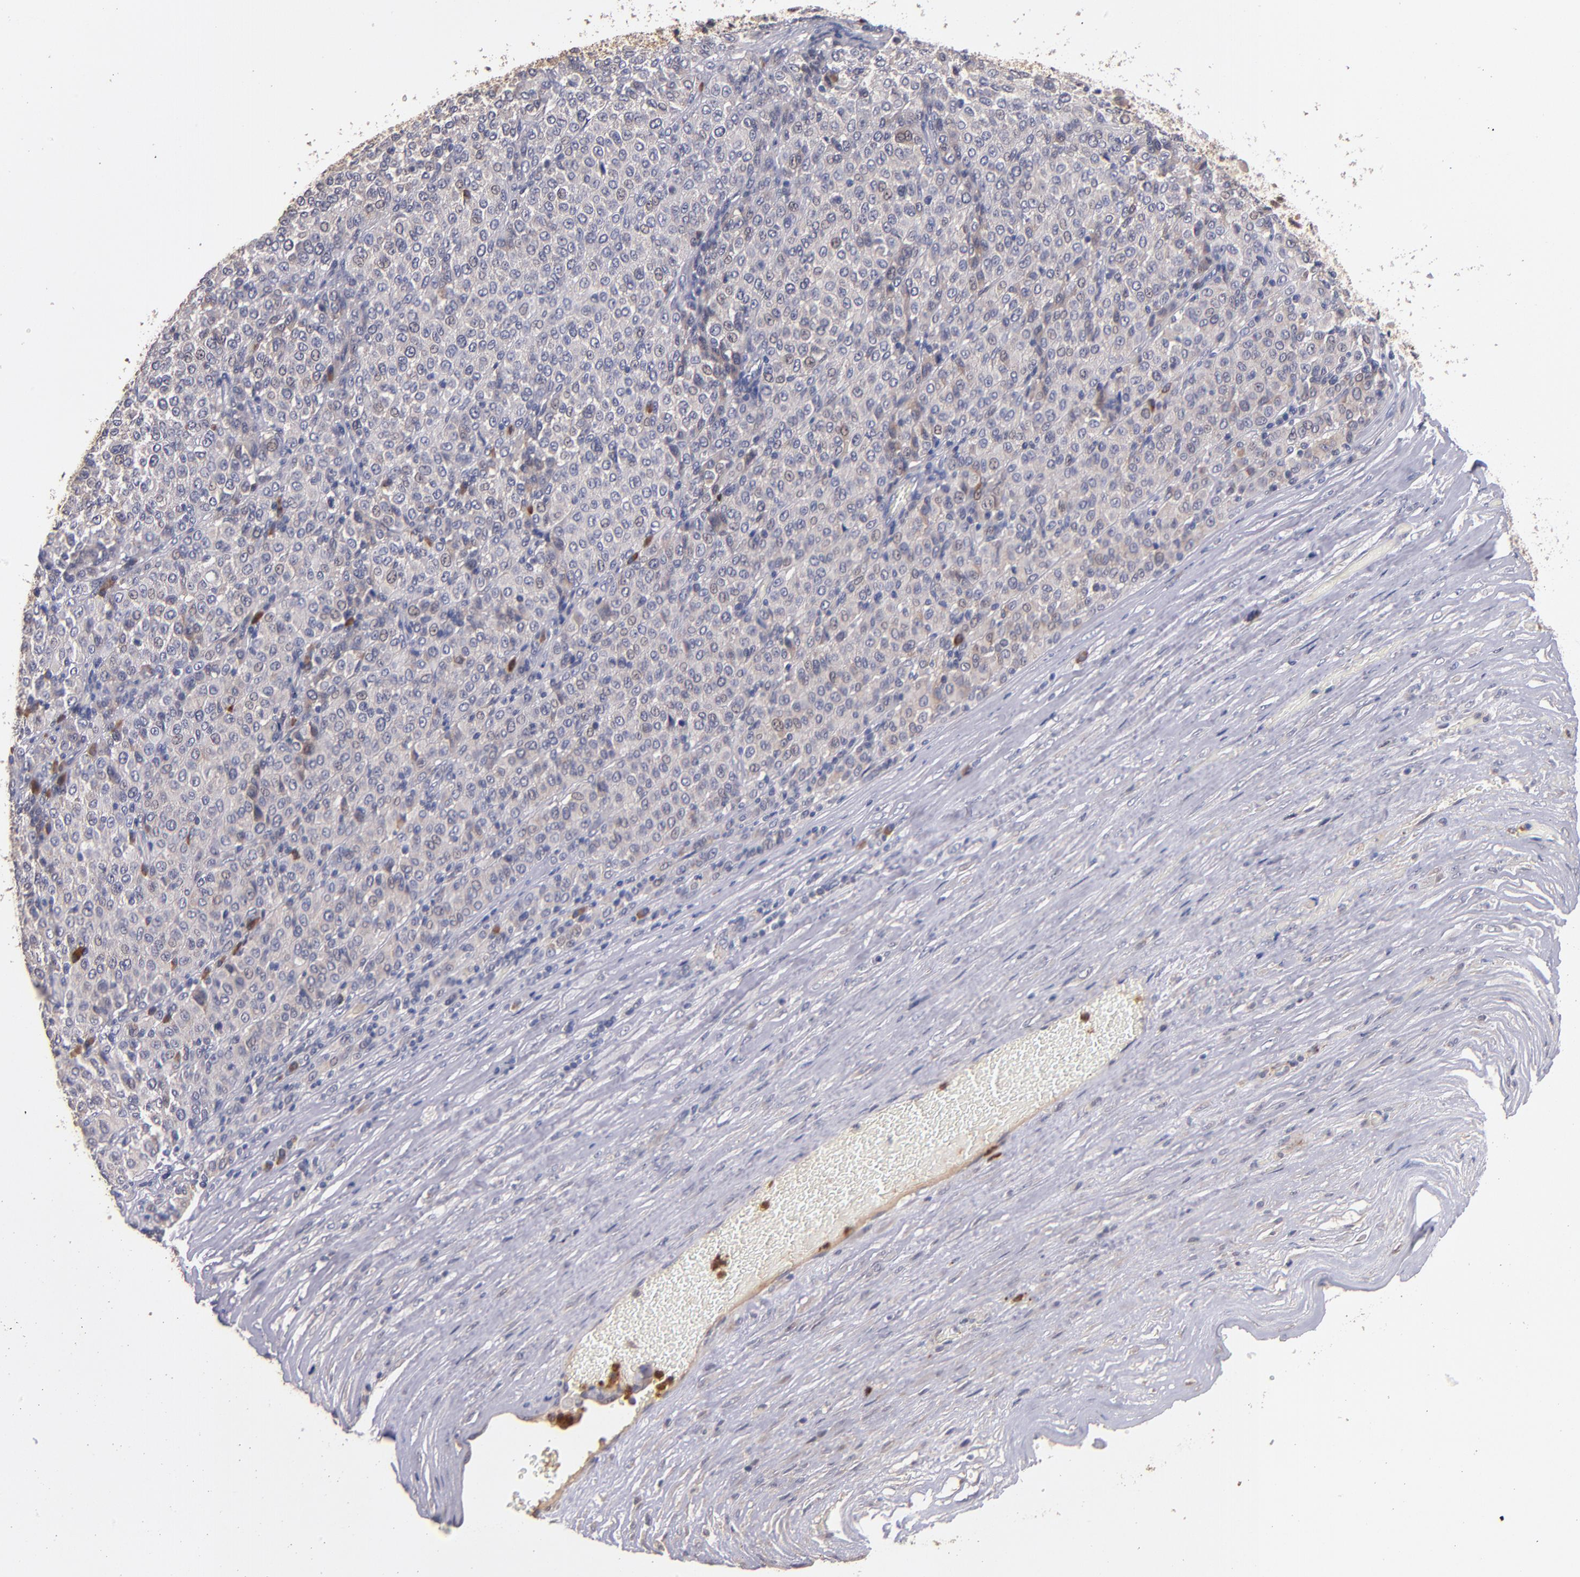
{"staining": {"intensity": "negative", "quantity": "none", "location": "none"}, "tissue": "melanoma", "cell_type": "Tumor cells", "image_type": "cancer", "snomed": [{"axis": "morphology", "description": "Malignant melanoma, Metastatic site"}, {"axis": "topography", "description": "Pancreas"}], "caption": "IHC of malignant melanoma (metastatic site) reveals no staining in tumor cells. (IHC, brightfield microscopy, high magnification).", "gene": "TTLL12", "patient": {"sex": "female", "age": 30}}